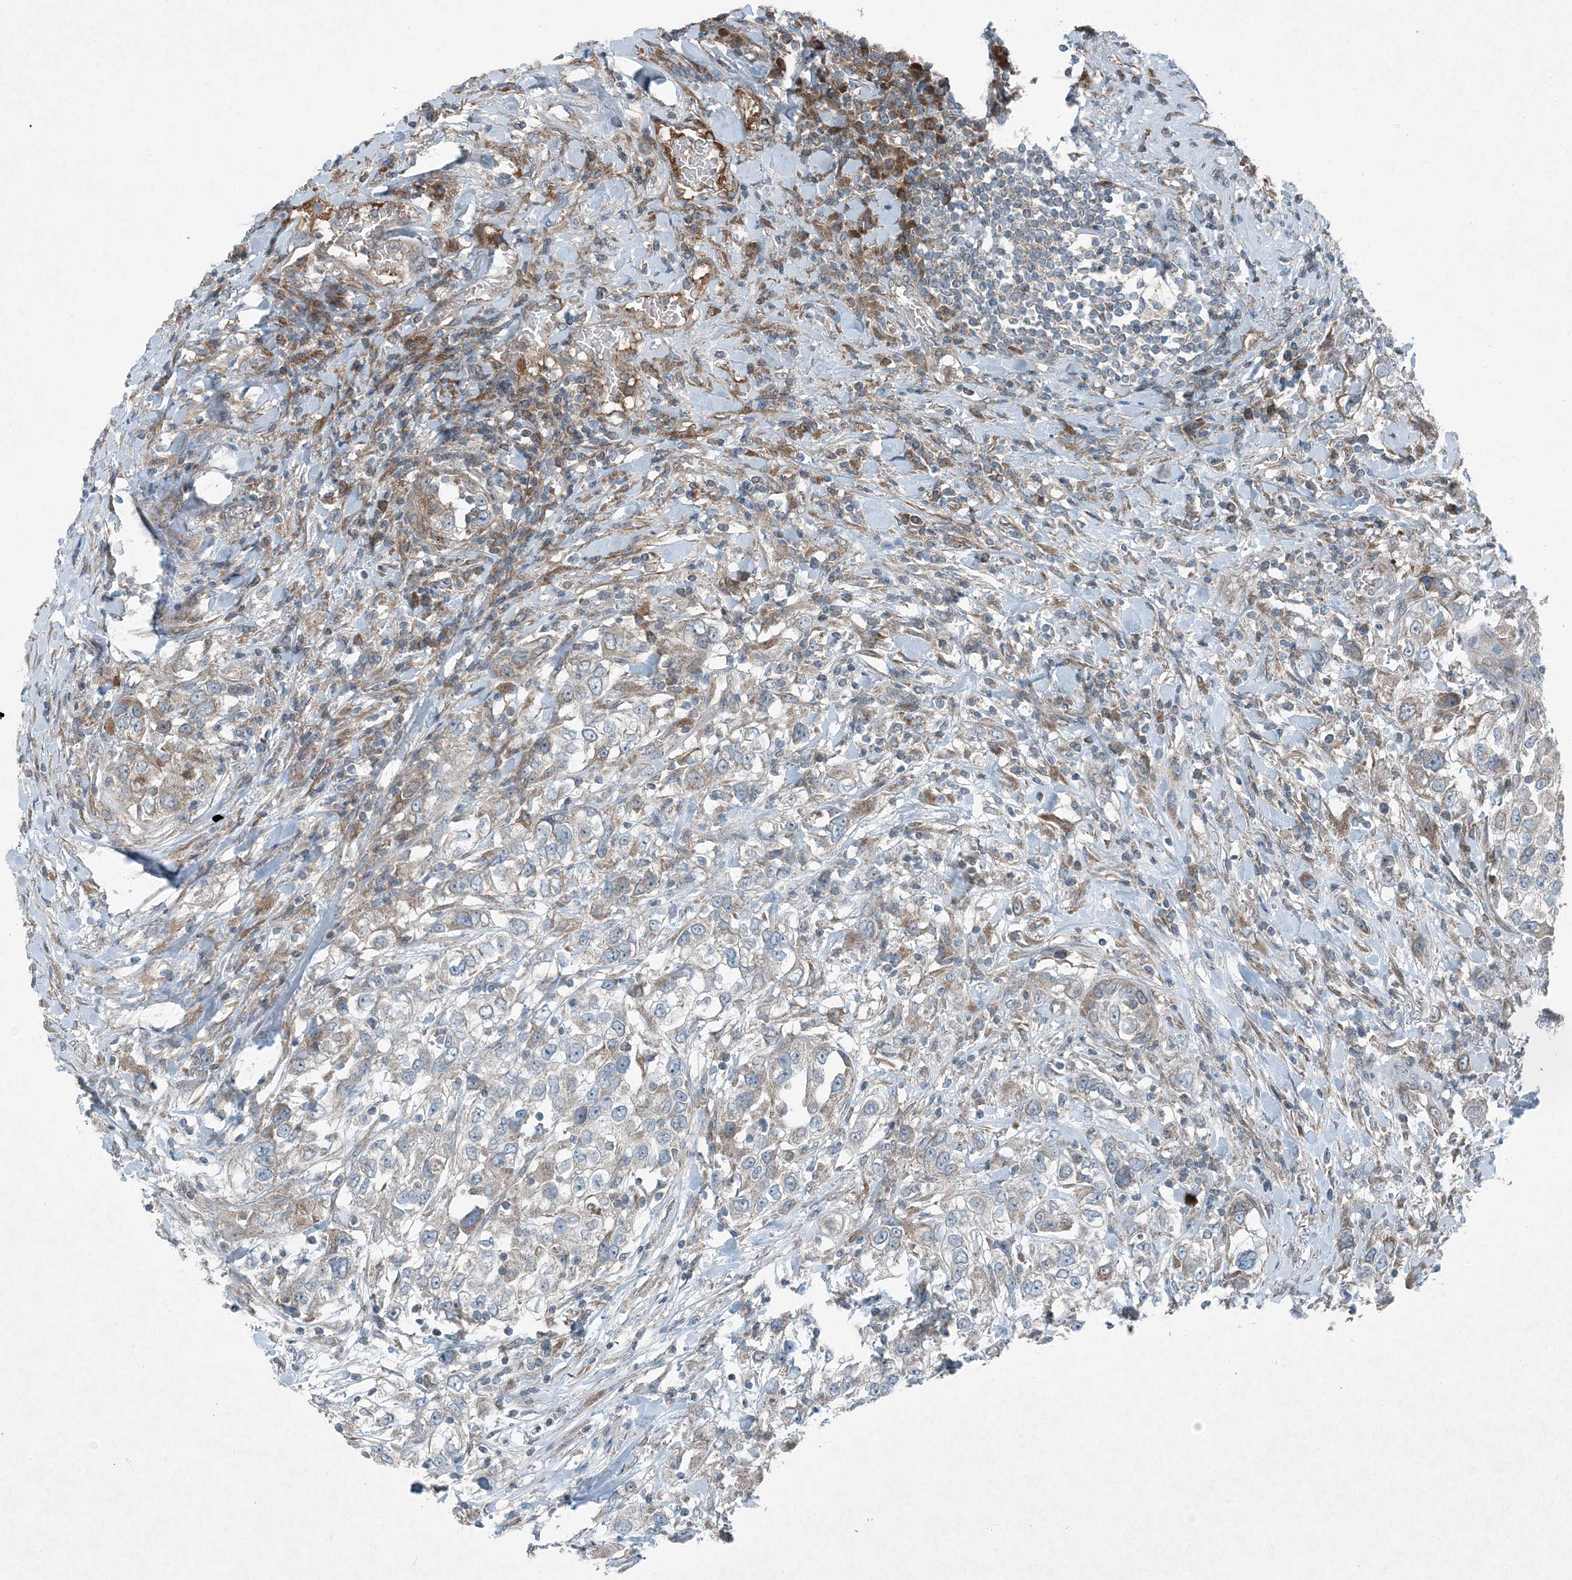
{"staining": {"intensity": "weak", "quantity": "<25%", "location": "cytoplasmic/membranous"}, "tissue": "urothelial cancer", "cell_type": "Tumor cells", "image_type": "cancer", "snomed": [{"axis": "morphology", "description": "Urothelial carcinoma, High grade"}, {"axis": "topography", "description": "Urinary bladder"}], "caption": "Immunohistochemistry micrograph of neoplastic tissue: high-grade urothelial carcinoma stained with DAB exhibits no significant protein expression in tumor cells.", "gene": "APOM", "patient": {"sex": "female", "age": 80}}